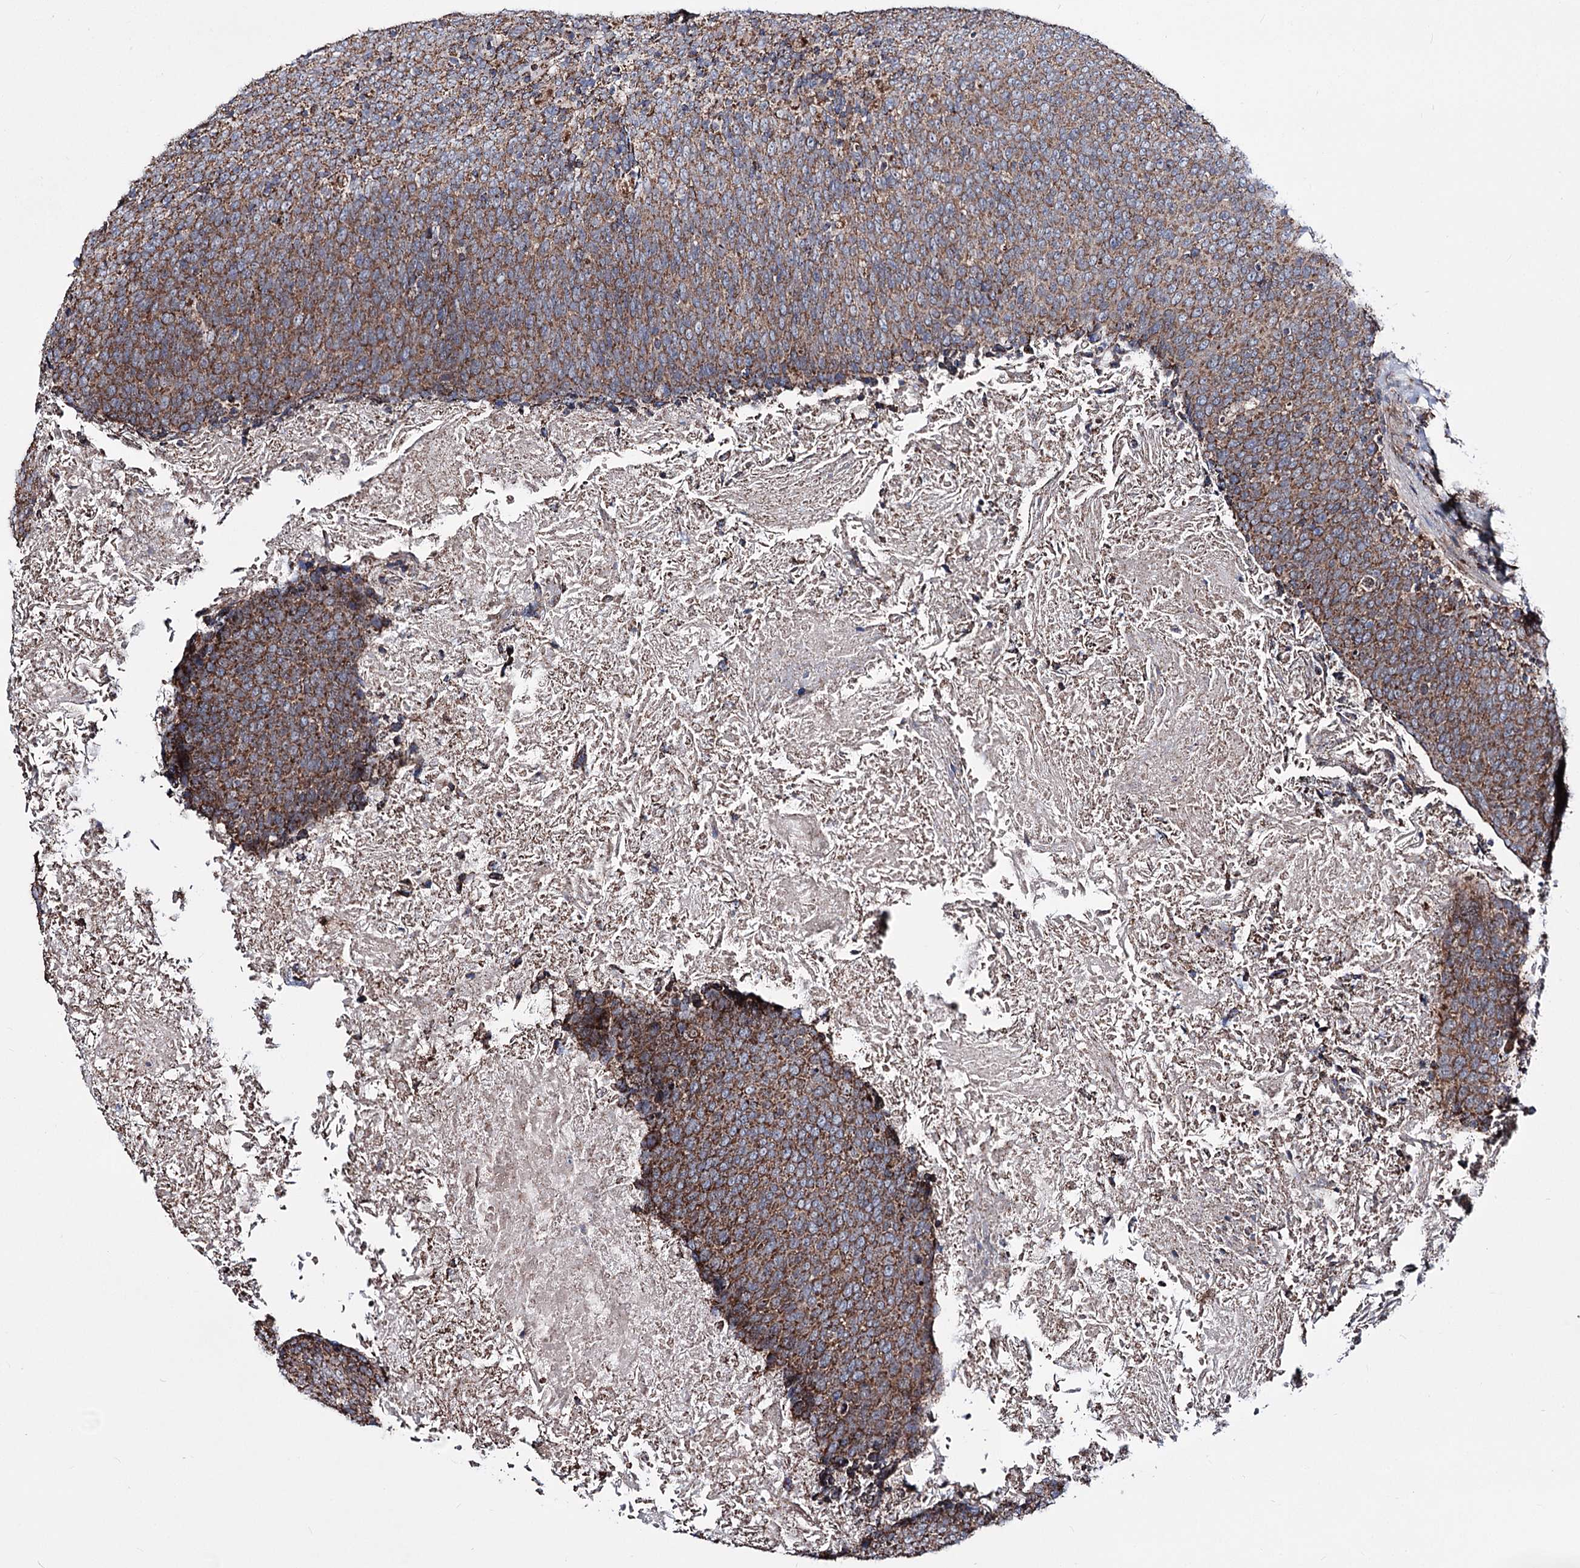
{"staining": {"intensity": "moderate", "quantity": ">75%", "location": "cytoplasmic/membranous"}, "tissue": "head and neck cancer", "cell_type": "Tumor cells", "image_type": "cancer", "snomed": [{"axis": "morphology", "description": "Squamous cell carcinoma, NOS"}, {"axis": "morphology", "description": "Squamous cell carcinoma, metastatic, NOS"}, {"axis": "topography", "description": "Lymph node"}, {"axis": "topography", "description": "Head-Neck"}], "caption": "Immunohistochemistry (IHC) micrograph of neoplastic tissue: human squamous cell carcinoma (head and neck) stained using immunohistochemistry (IHC) exhibits medium levels of moderate protein expression localized specifically in the cytoplasmic/membranous of tumor cells, appearing as a cytoplasmic/membranous brown color.", "gene": "CREB3L4", "patient": {"sex": "male", "age": 62}}